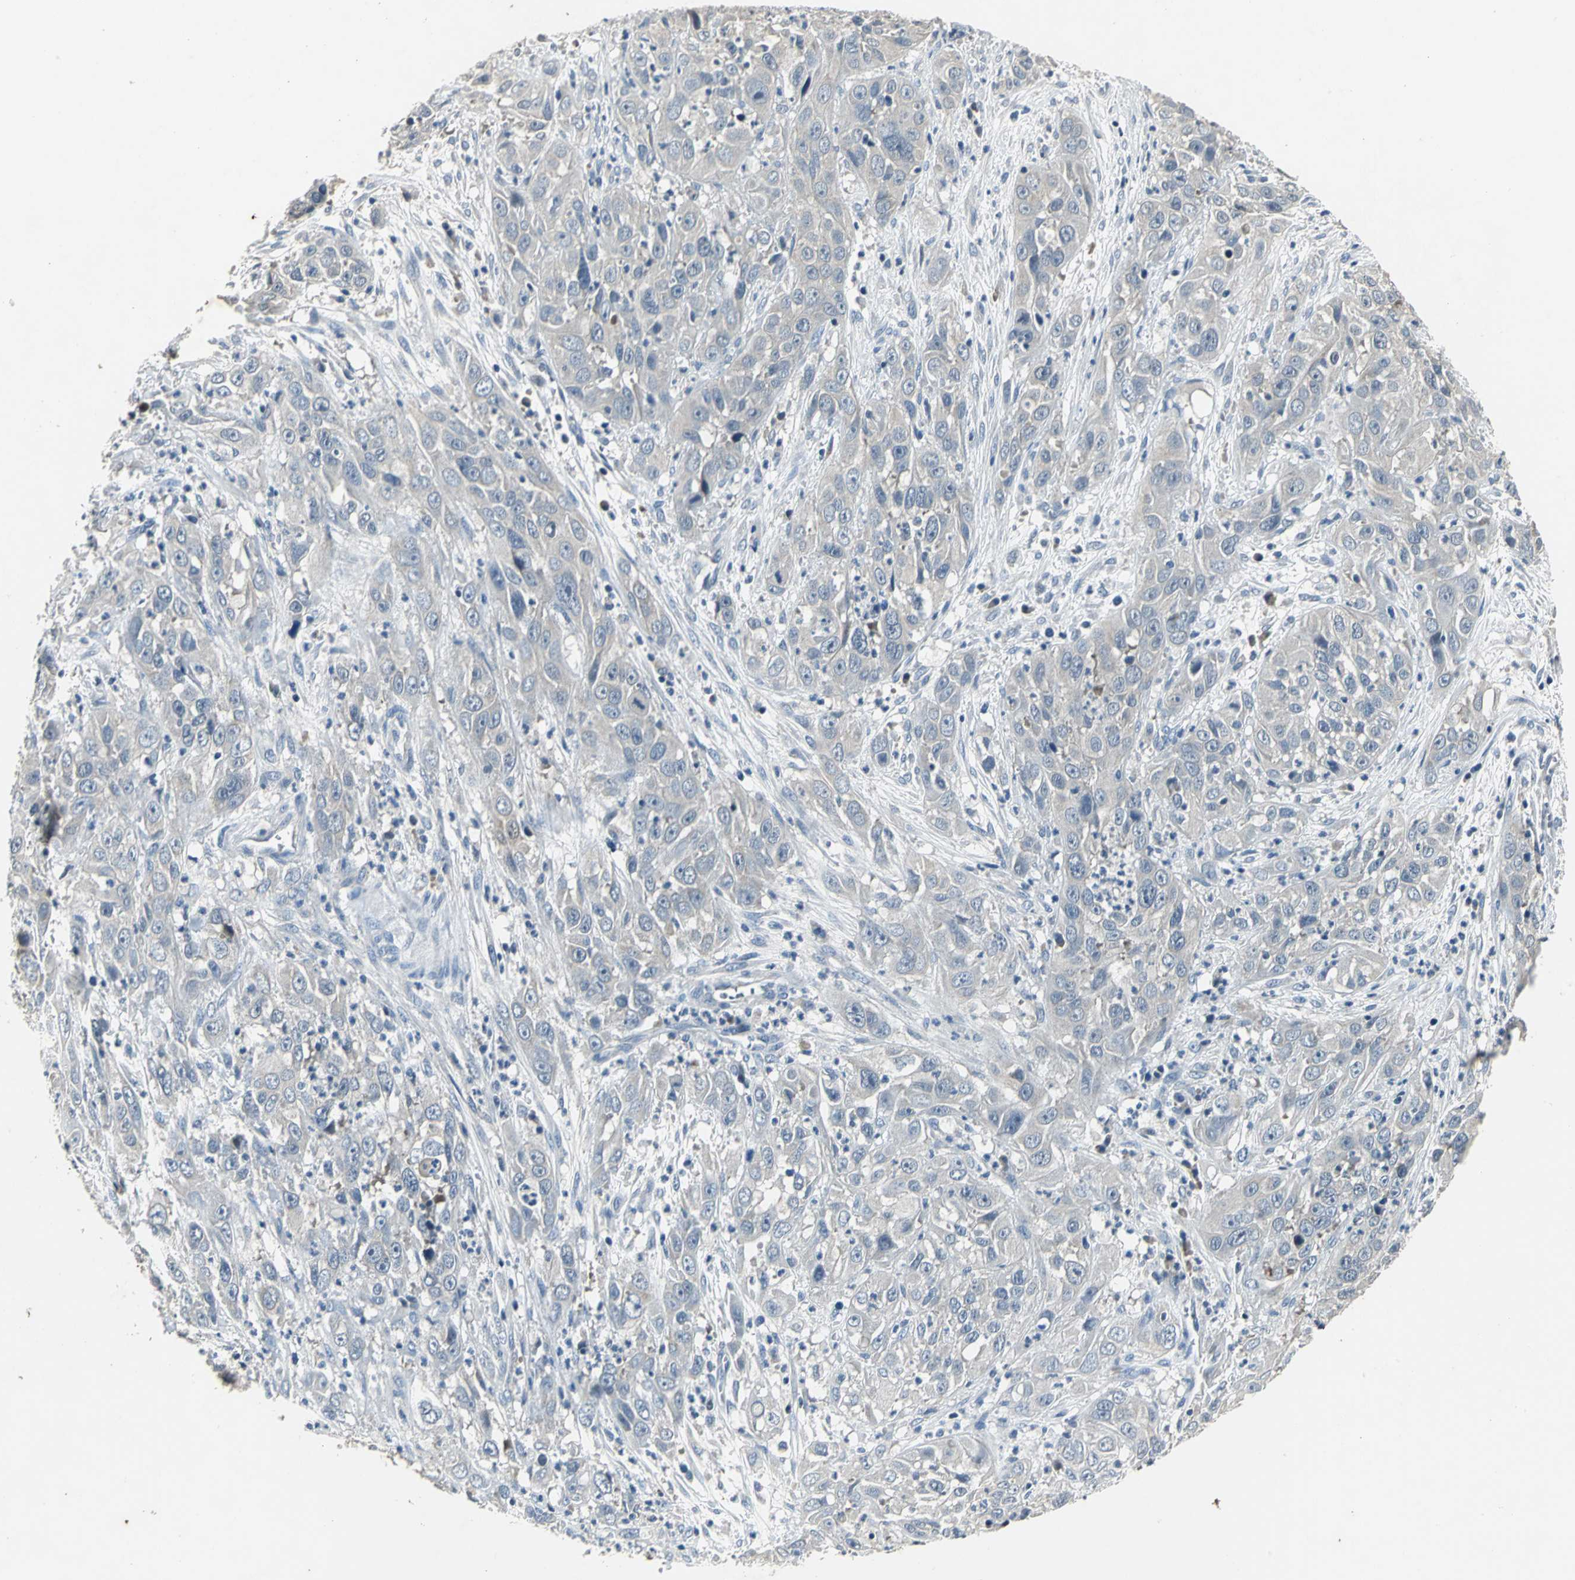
{"staining": {"intensity": "negative", "quantity": "none", "location": "none"}, "tissue": "cervical cancer", "cell_type": "Tumor cells", "image_type": "cancer", "snomed": [{"axis": "morphology", "description": "Squamous cell carcinoma, NOS"}, {"axis": "topography", "description": "Cervix"}], "caption": "This is an IHC micrograph of human cervical cancer (squamous cell carcinoma). There is no staining in tumor cells.", "gene": "JADE3", "patient": {"sex": "female", "age": 32}}